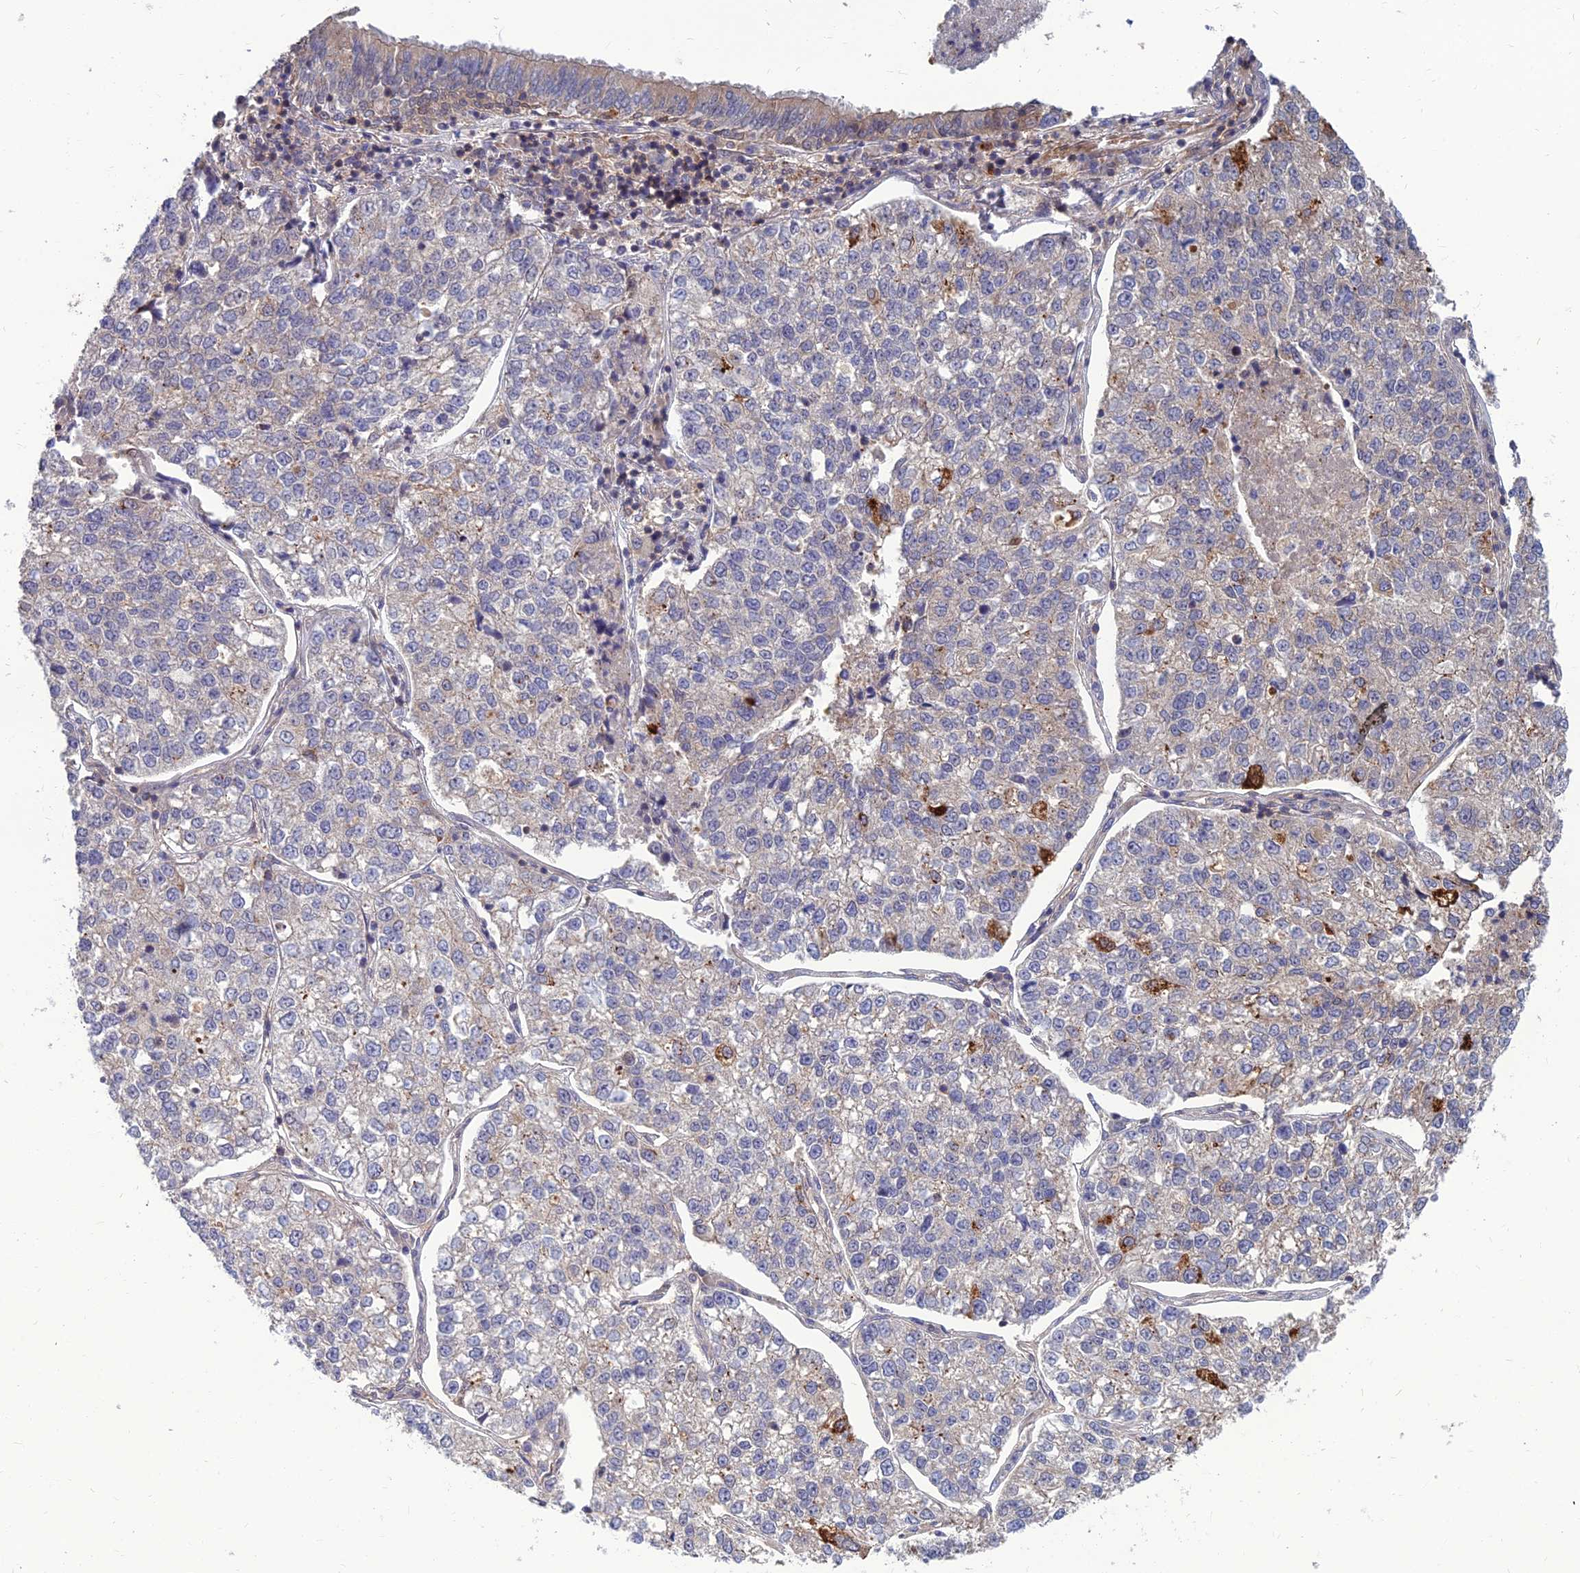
{"staining": {"intensity": "weak", "quantity": "<25%", "location": "cytoplasmic/membranous"}, "tissue": "lung cancer", "cell_type": "Tumor cells", "image_type": "cancer", "snomed": [{"axis": "morphology", "description": "Adenocarcinoma, NOS"}, {"axis": "topography", "description": "Lung"}], "caption": "An IHC image of lung cancer is shown. There is no staining in tumor cells of lung cancer.", "gene": "OPA3", "patient": {"sex": "male", "age": 49}}